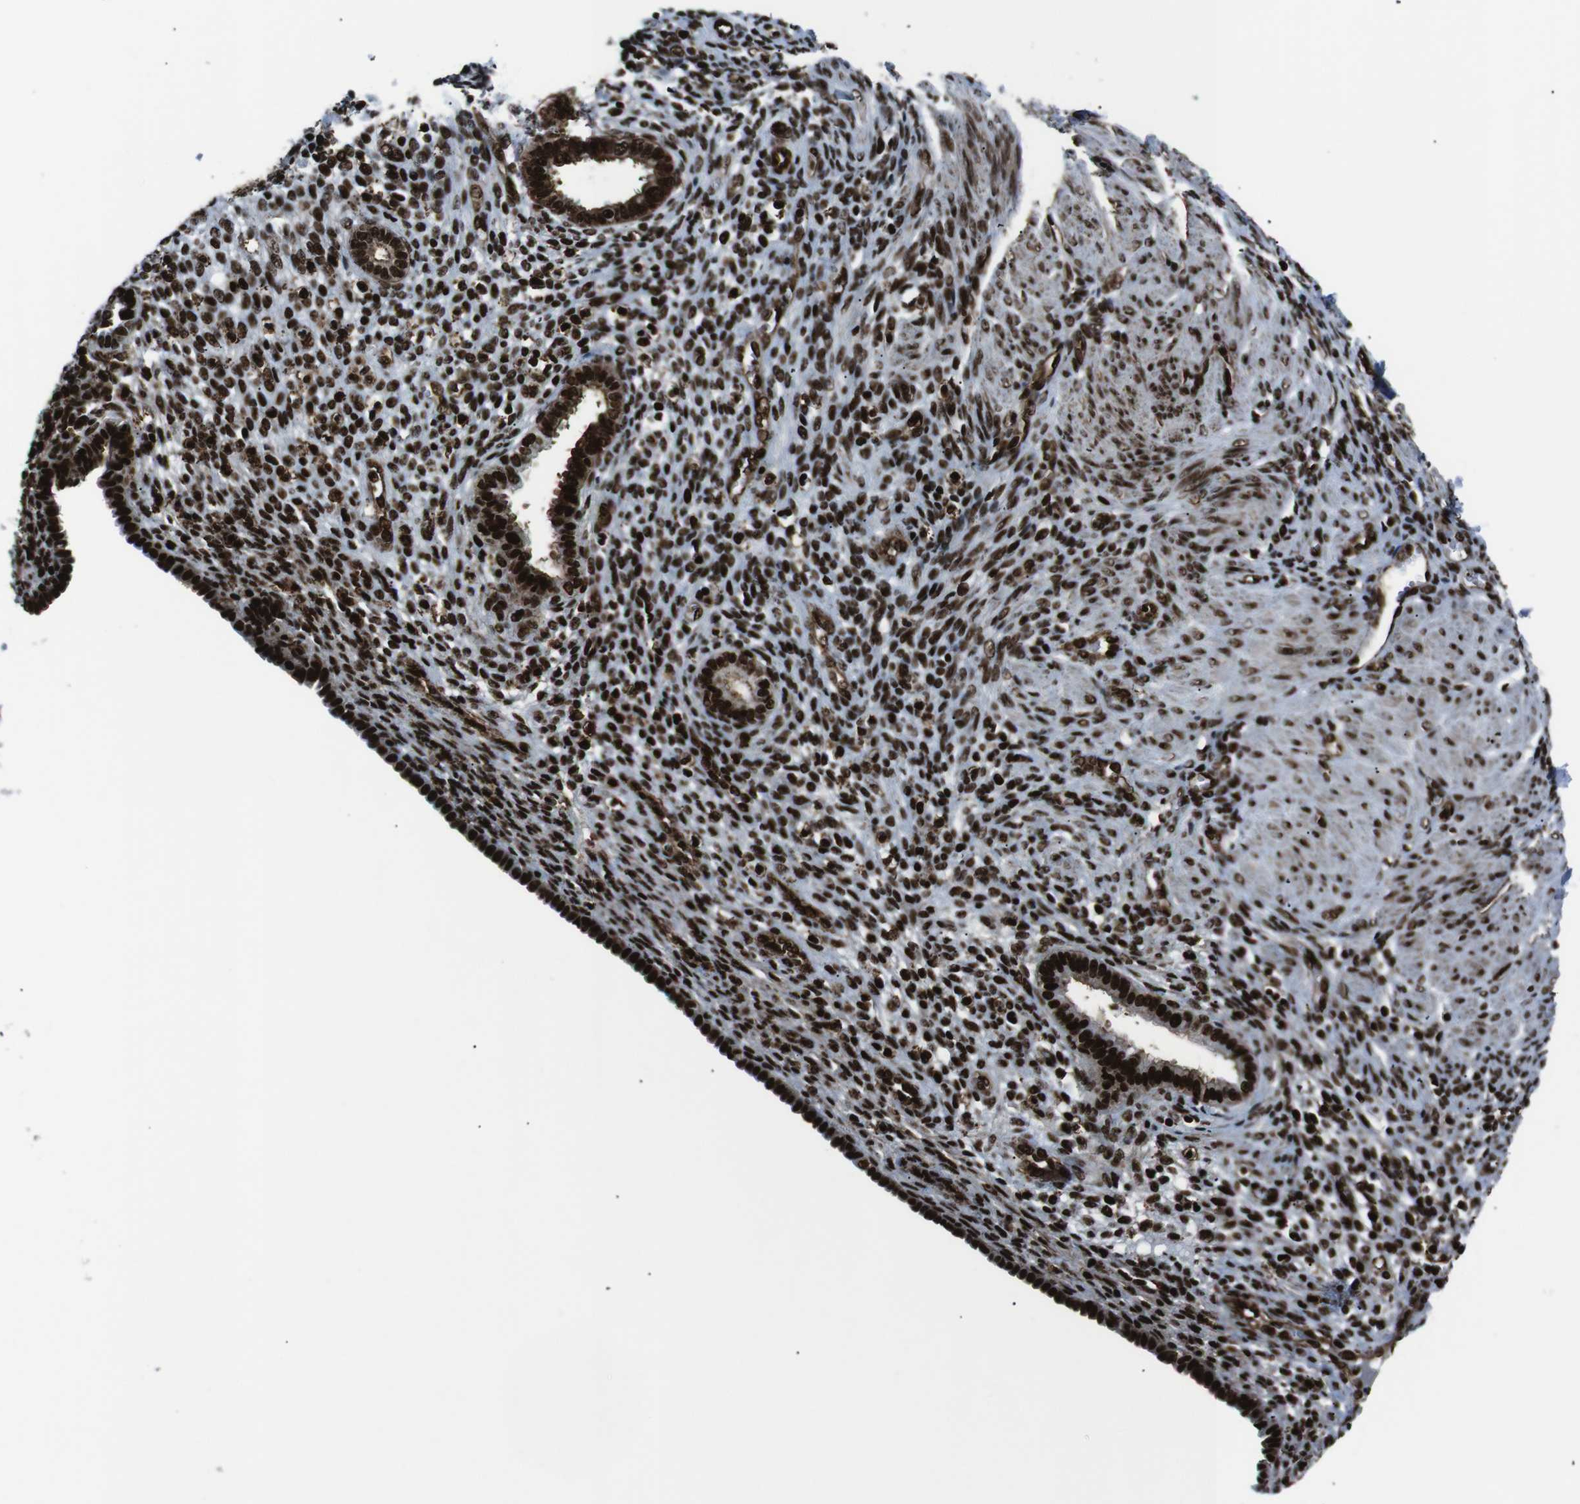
{"staining": {"intensity": "strong", "quantity": ">75%", "location": "nuclear"}, "tissue": "endometrium", "cell_type": "Cells in endometrial stroma", "image_type": "normal", "snomed": [{"axis": "morphology", "description": "Normal tissue, NOS"}, {"axis": "topography", "description": "Endometrium"}], "caption": "Normal endometrium demonstrates strong nuclear positivity in approximately >75% of cells in endometrial stroma The protein is stained brown, and the nuclei are stained in blue (DAB (3,3'-diaminobenzidine) IHC with brightfield microscopy, high magnification)..", "gene": "HNRNPU", "patient": {"sex": "female", "age": 72}}